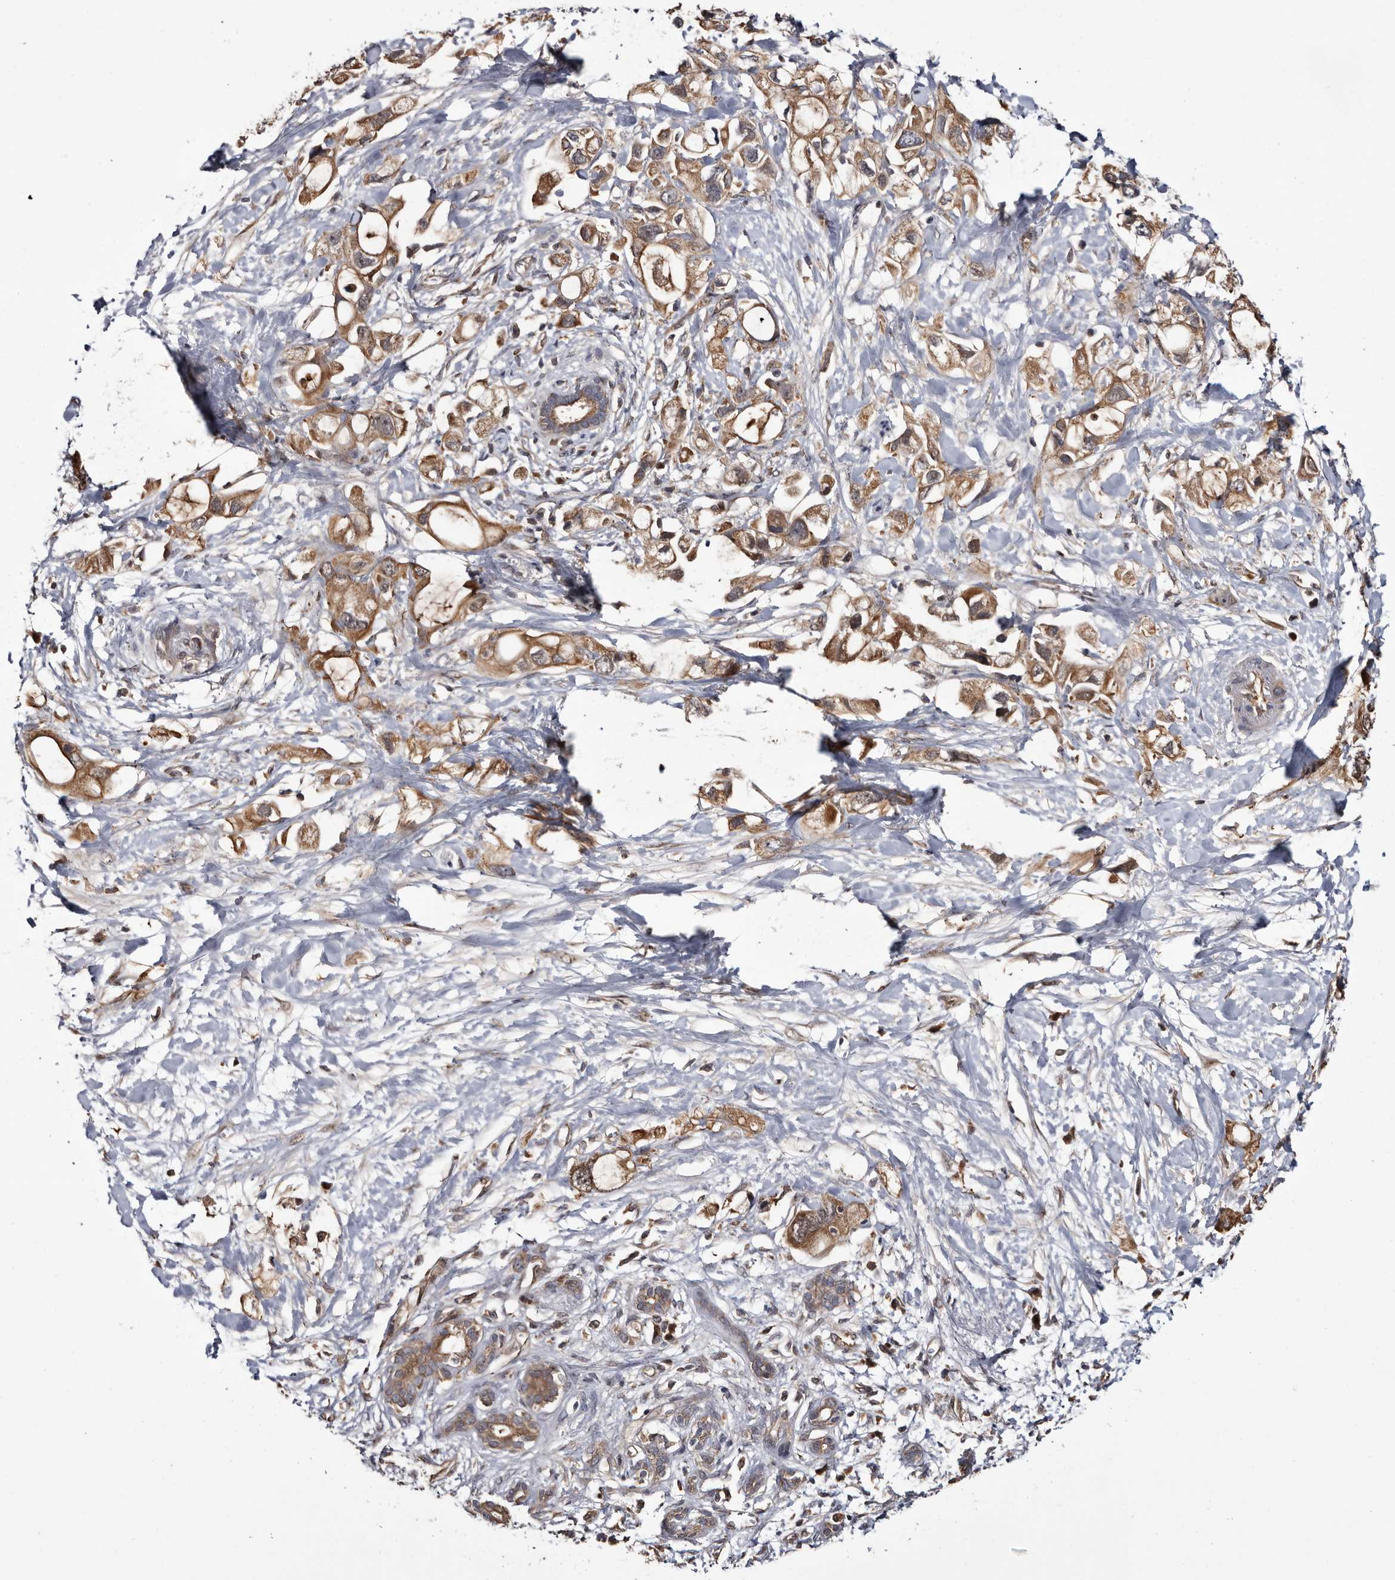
{"staining": {"intensity": "moderate", "quantity": ">75%", "location": "cytoplasmic/membranous"}, "tissue": "pancreatic cancer", "cell_type": "Tumor cells", "image_type": "cancer", "snomed": [{"axis": "morphology", "description": "Adenocarcinoma, NOS"}, {"axis": "topography", "description": "Pancreas"}], "caption": "The image displays a brown stain indicating the presence of a protein in the cytoplasmic/membranous of tumor cells in adenocarcinoma (pancreatic). (DAB IHC with brightfield microscopy, high magnification).", "gene": "TTI2", "patient": {"sex": "female", "age": 56}}